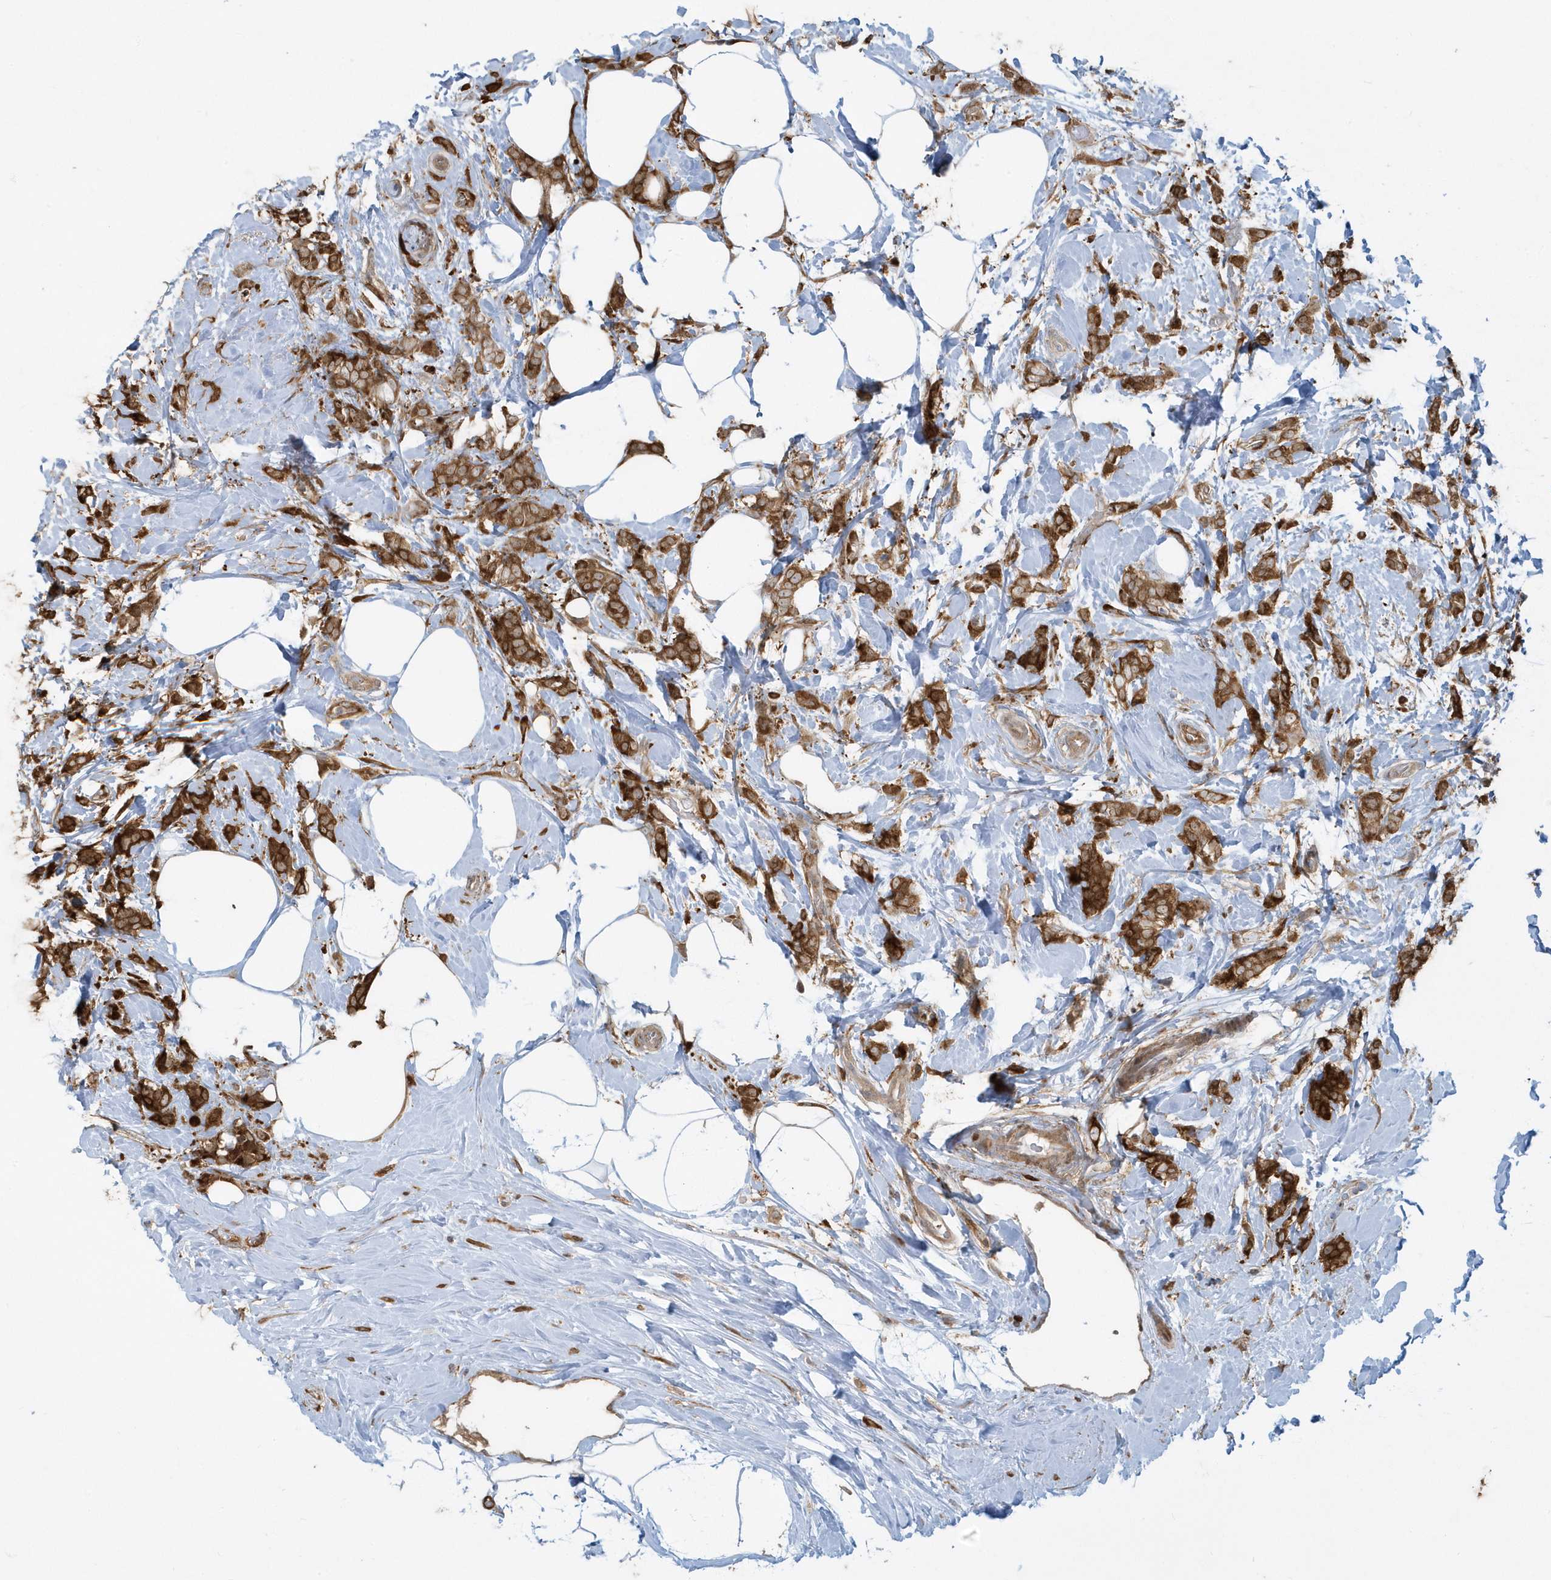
{"staining": {"intensity": "strong", "quantity": ">75%", "location": "cytoplasmic/membranous"}, "tissue": "breast cancer", "cell_type": "Tumor cells", "image_type": "cancer", "snomed": [{"axis": "morphology", "description": "Lobular carcinoma, in situ"}, {"axis": "morphology", "description": "Lobular carcinoma"}, {"axis": "topography", "description": "Breast"}], "caption": "Strong cytoplasmic/membranous protein positivity is seen in about >75% of tumor cells in breast cancer.", "gene": "CLCN6", "patient": {"sex": "female", "age": 41}}